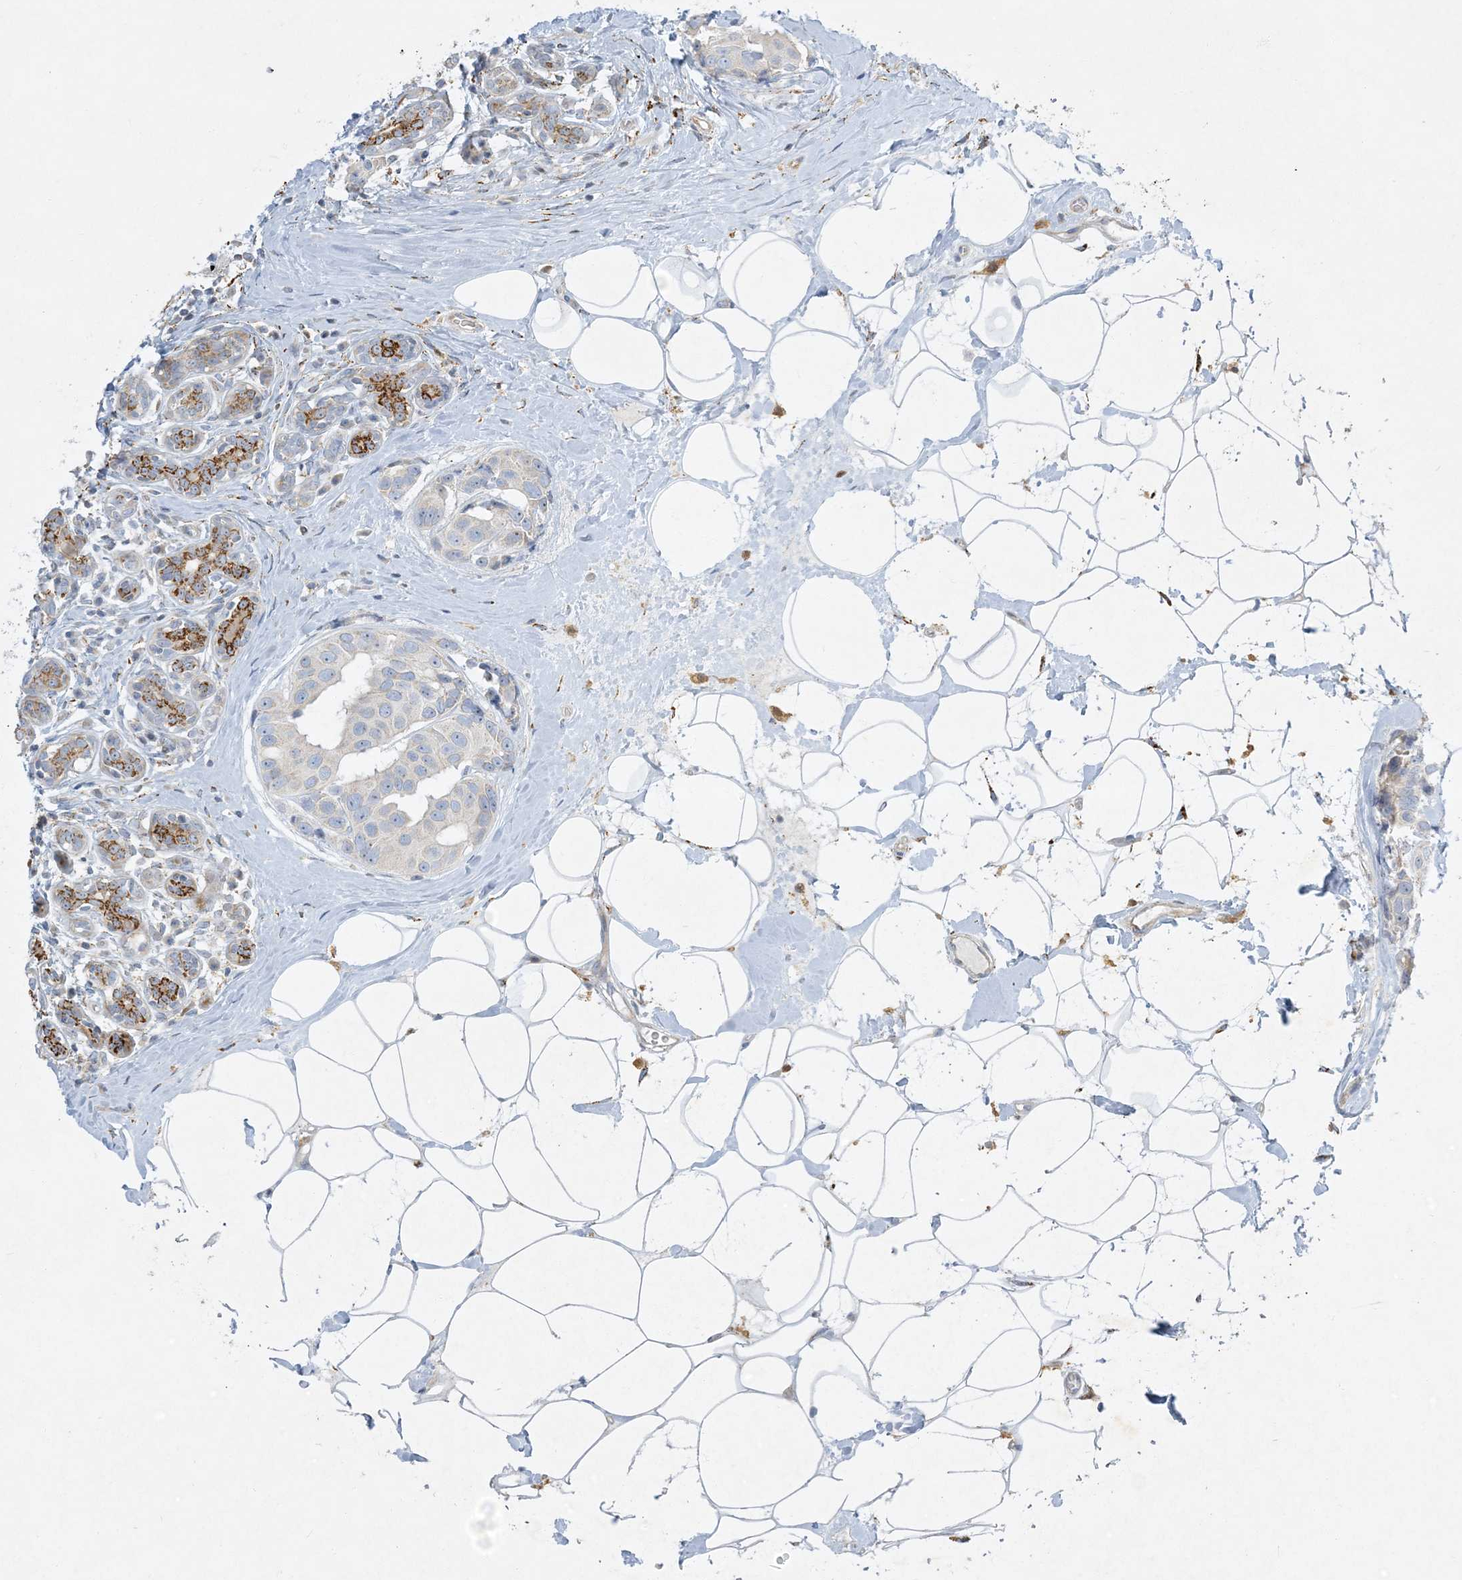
{"staining": {"intensity": "negative", "quantity": "none", "location": "none"}, "tissue": "breast cancer", "cell_type": "Tumor cells", "image_type": "cancer", "snomed": [{"axis": "morphology", "description": "Normal tissue, NOS"}, {"axis": "morphology", "description": "Duct carcinoma"}, {"axis": "topography", "description": "Breast"}], "caption": "Infiltrating ductal carcinoma (breast) was stained to show a protein in brown. There is no significant staining in tumor cells.", "gene": "LTN1", "patient": {"sex": "female", "age": 39}}